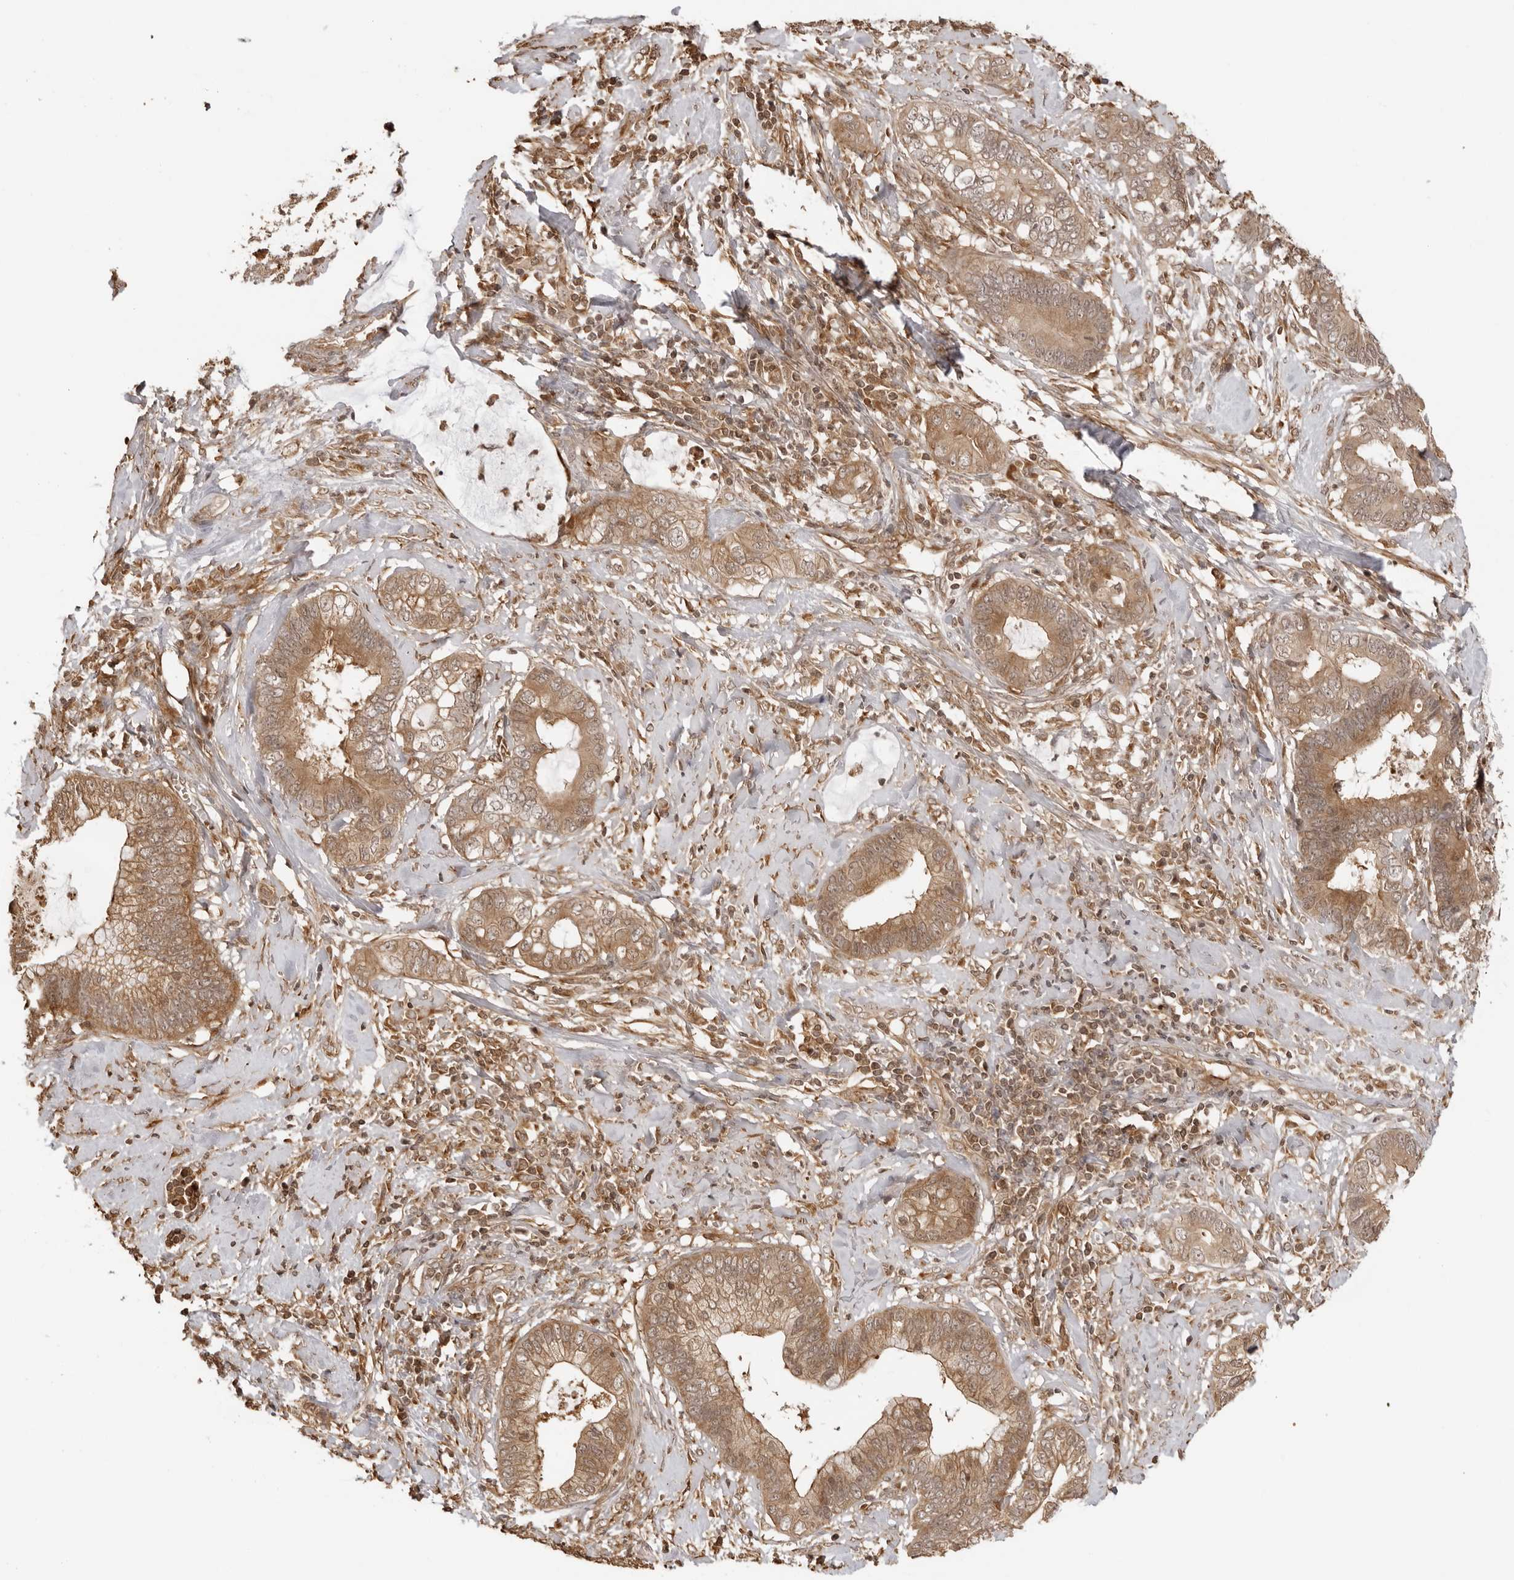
{"staining": {"intensity": "moderate", "quantity": ">75%", "location": "cytoplasmic/membranous,nuclear"}, "tissue": "cervical cancer", "cell_type": "Tumor cells", "image_type": "cancer", "snomed": [{"axis": "morphology", "description": "Adenocarcinoma, NOS"}, {"axis": "topography", "description": "Cervix"}], "caption": "Tumor cells reveal medium levels of moderate cytoplasmic/membranous and nuclear expression in approximately >75% of cells in human cervical adenocarcinoma.", "gene": "IKBKE", "patient": {"sex": "female", "age": 44}}